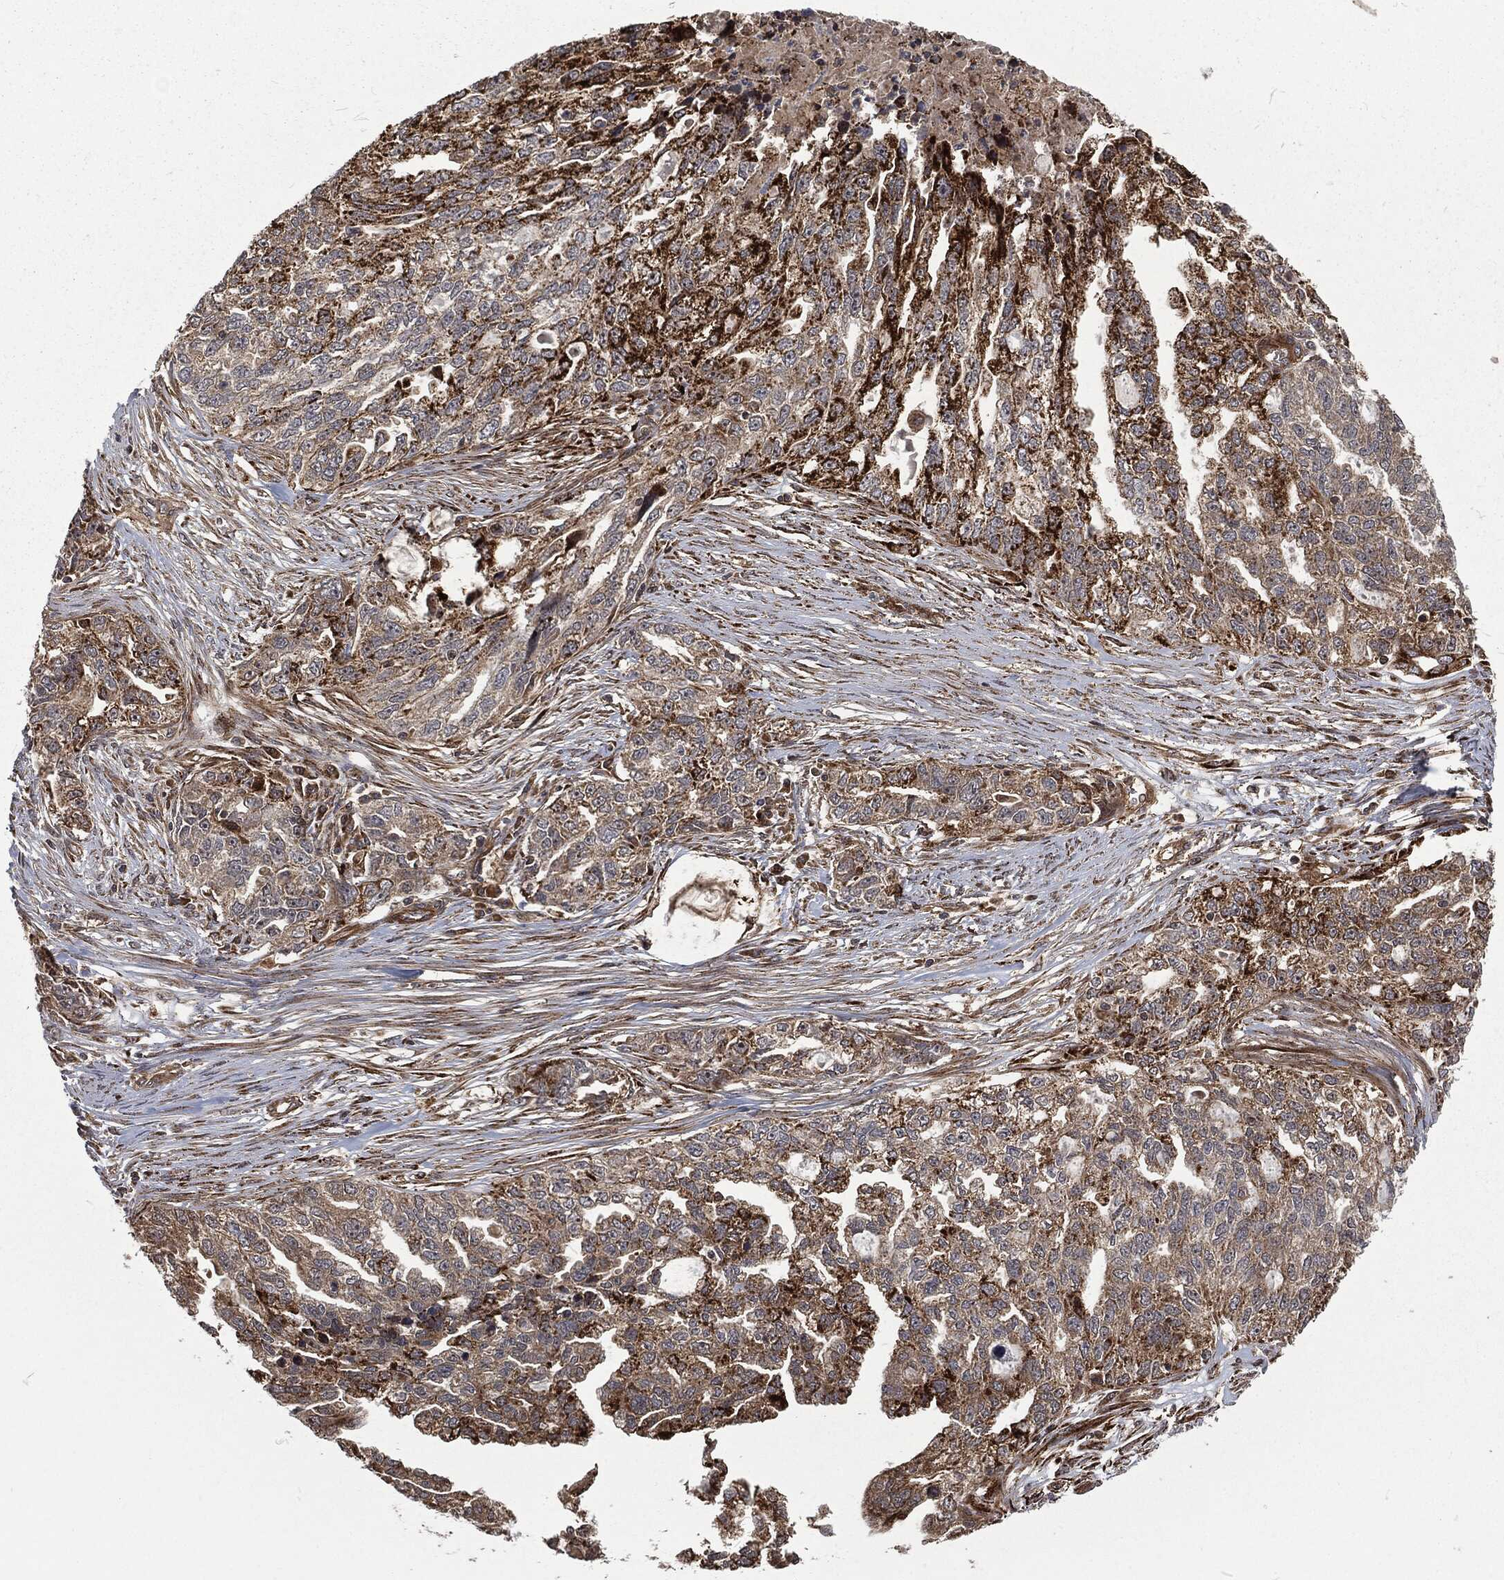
{"staining": {"intensity": "strong", "quantity": "<25%", "location": "cytoplasmic/membranous"}, "tissue": "ovarian cancer", "cell_type": "Tumor cells", "image_type": "cancer", "snomed": [{"axis": "morphology", "description": "Cystadenocarcinoma, serous, NOS"}, {"axis": "topography", "description": "Ovary"}], "caption": "Brown immunohistochemical staining in human ovarian serous cystadenocarcinoma reveals strong cytoplasmic/membranous positivity in about <25% of tumor cells.", "gene": "RFTN1", "patient": {"sex": "female", "age": 51}}